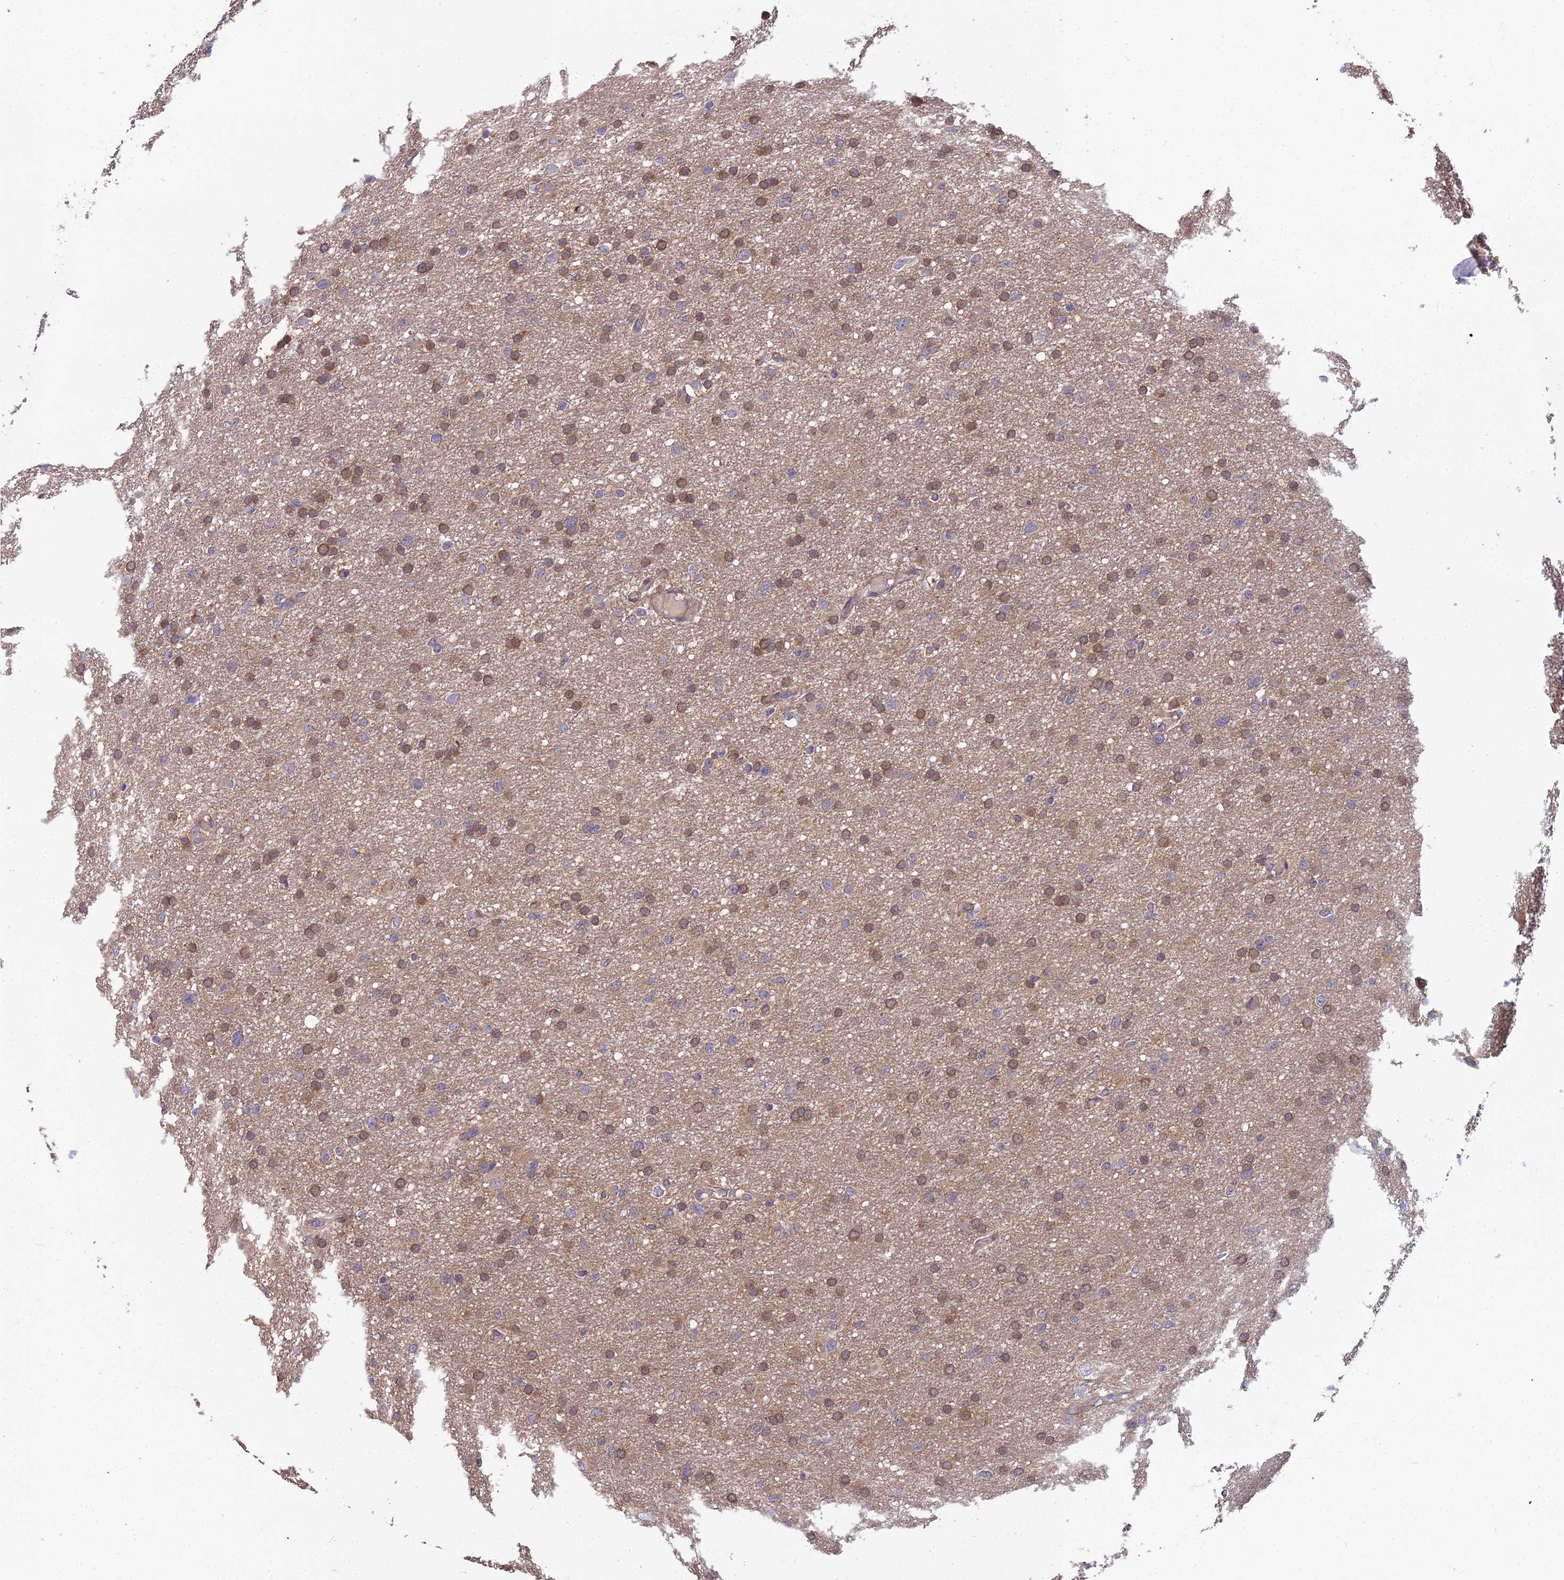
{"staining": {"intensity": "moderate", "quantity": ">75%", "location": "cytoplasmic/membranous"}, "tissue": "glioma", "cell_type": "Tumor cells", "image_type": "cancer", "snomed": [{"axis": "morphology", "description": "Glioma, malignant, High grade"}, {"axis": "topography", "description": "Cerebral cortex"}], "caption": "DAB (3,3'-diaminobenzidine) immunohistochemical staining of human malignant glioma (high-grade) demonstrates moderate cytoplasmic/membranous protein expression in approximately >75% of tumor cells.", "gene": "MVD", "patient": {"sex": "female", "age": 36}}